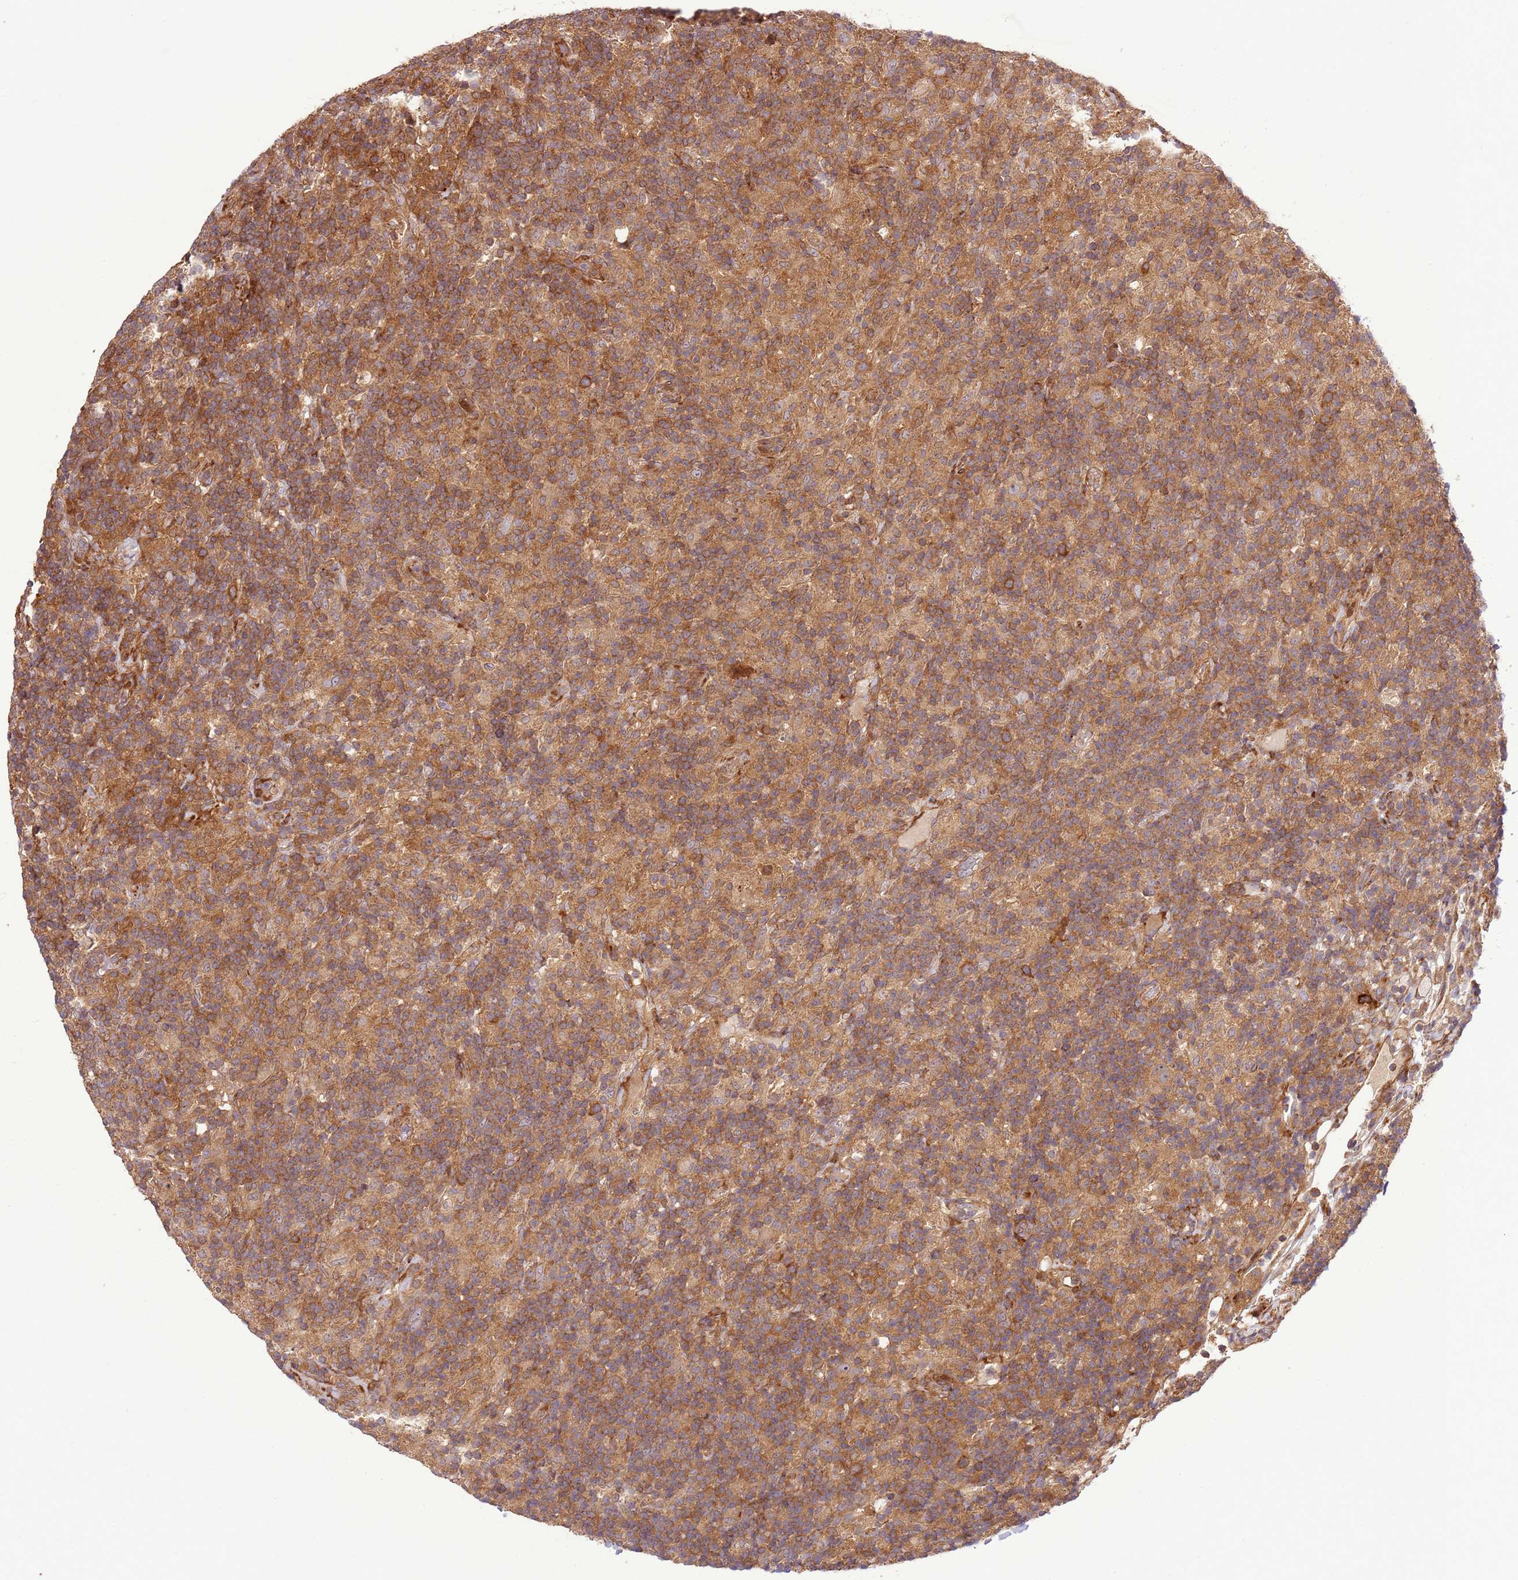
{"staining": {"intensity": "weak", "quantity": ">75%", "location": "cytoplasmic/membranous"}, "tissue": "lymphoma", "cell_type": "Tumor cells", "image_type": "cancer", "snomed": [{"axis": "morphology", "description": "Hodgkin's disease, NOS"}, {"axis": "topography", "description": "Lymph node"}], "caption": "This photomicrograph demonstrates lymphoma stained with IHC to label a protein in brown. The cytoplasmic/membranous of tumor cells show weak positivity for the protein. Nuclei are counter-stained blue.", "gene": "ZNF624", "patient": {"sex": "male", "age": 70}}